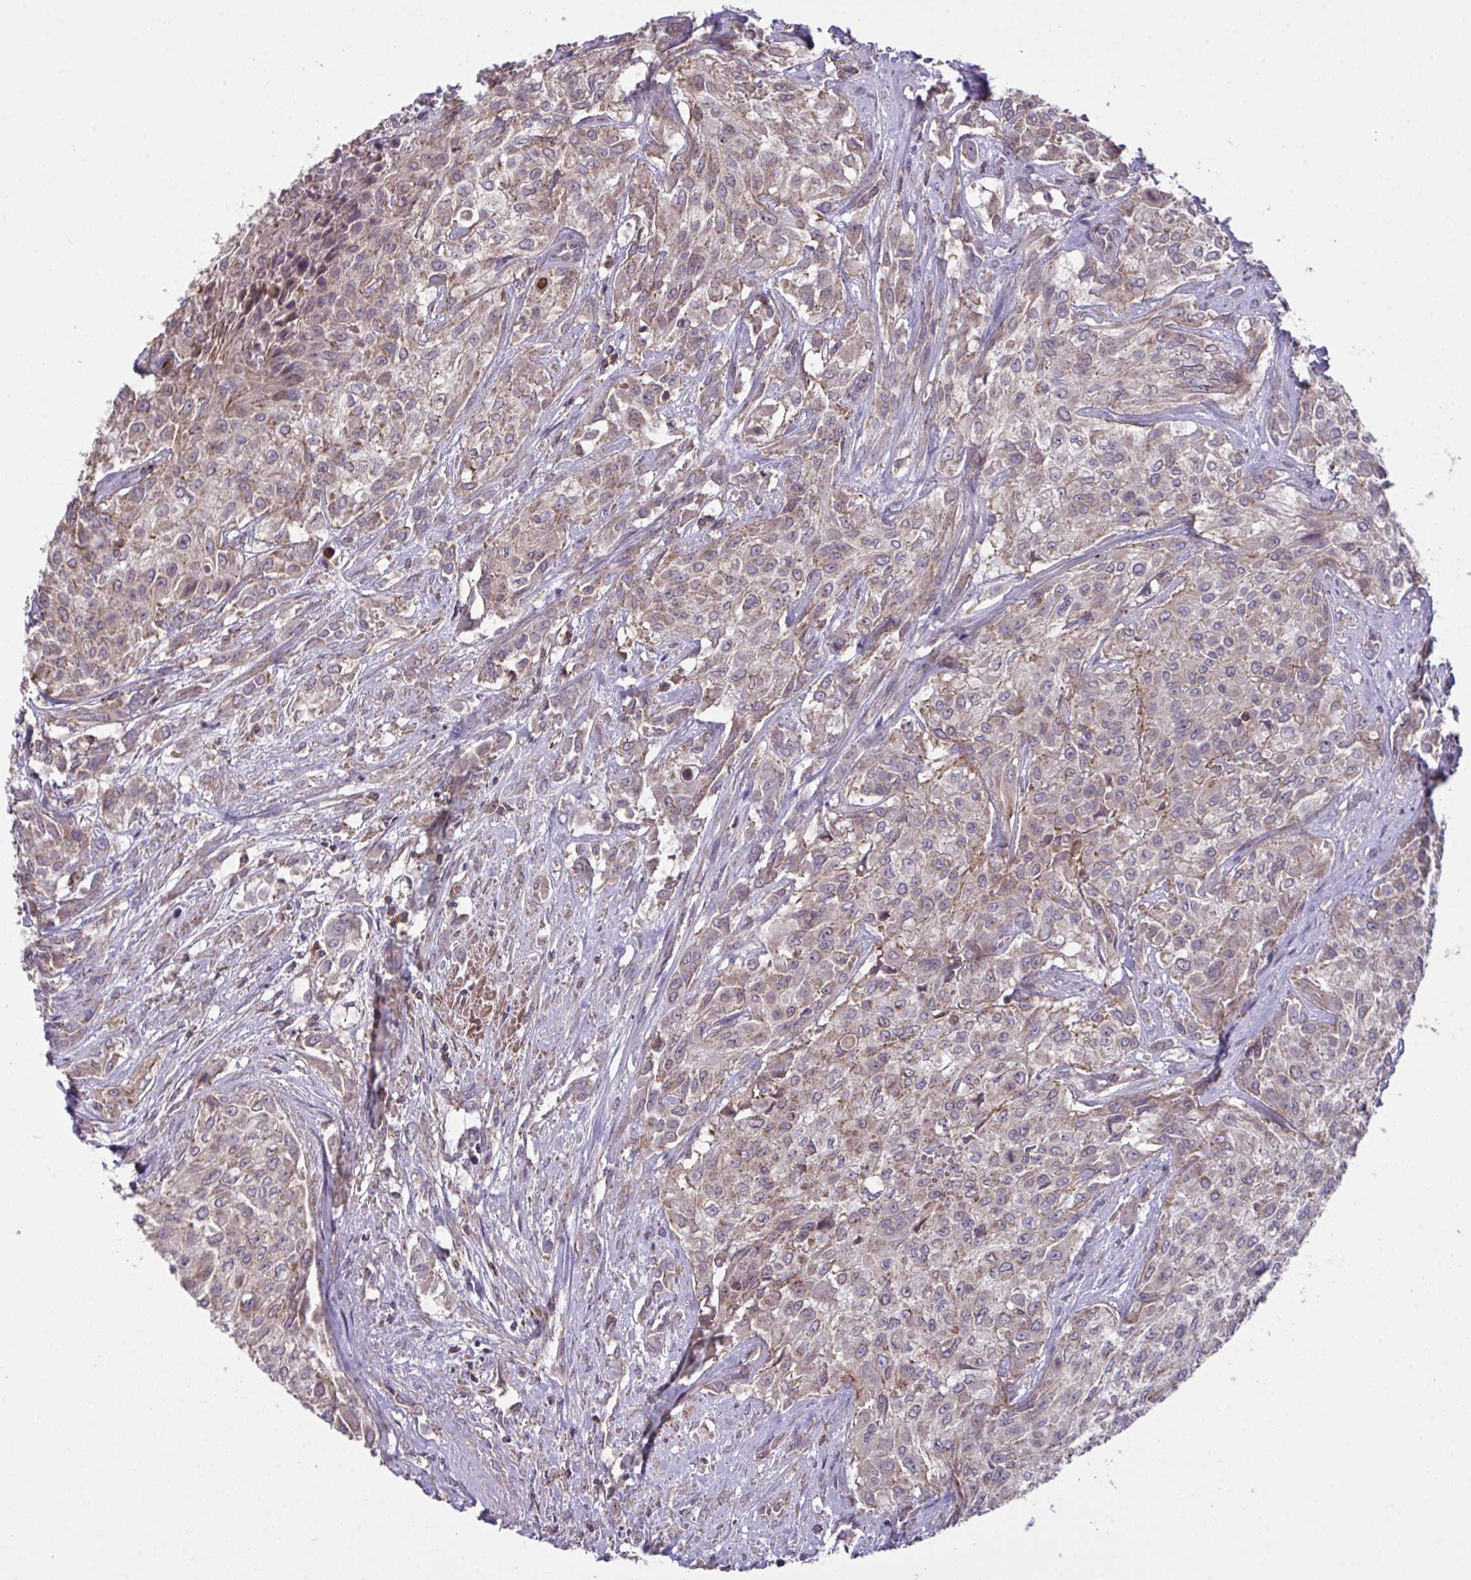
{"staining": {"intensity": "weak", "quantity": "<25%", "location": "cytoplasmic/membranous"}, "tissue": "urothelial cancer", "cell_type": "Tumor cells", "image_type": "cancer", "snomed": [{"axis": "morphology", "description": "Urothelial carcinoma, High grade"}, {"axis": "topography", "description": "Urinary bladder"}], "caption": "Photomicrograph shows no significant protein expression in tumor cells of high-grade urothelial carcinoma.", "gene": "PPM1H", "patient": {"sex": "male", "age": 57}}